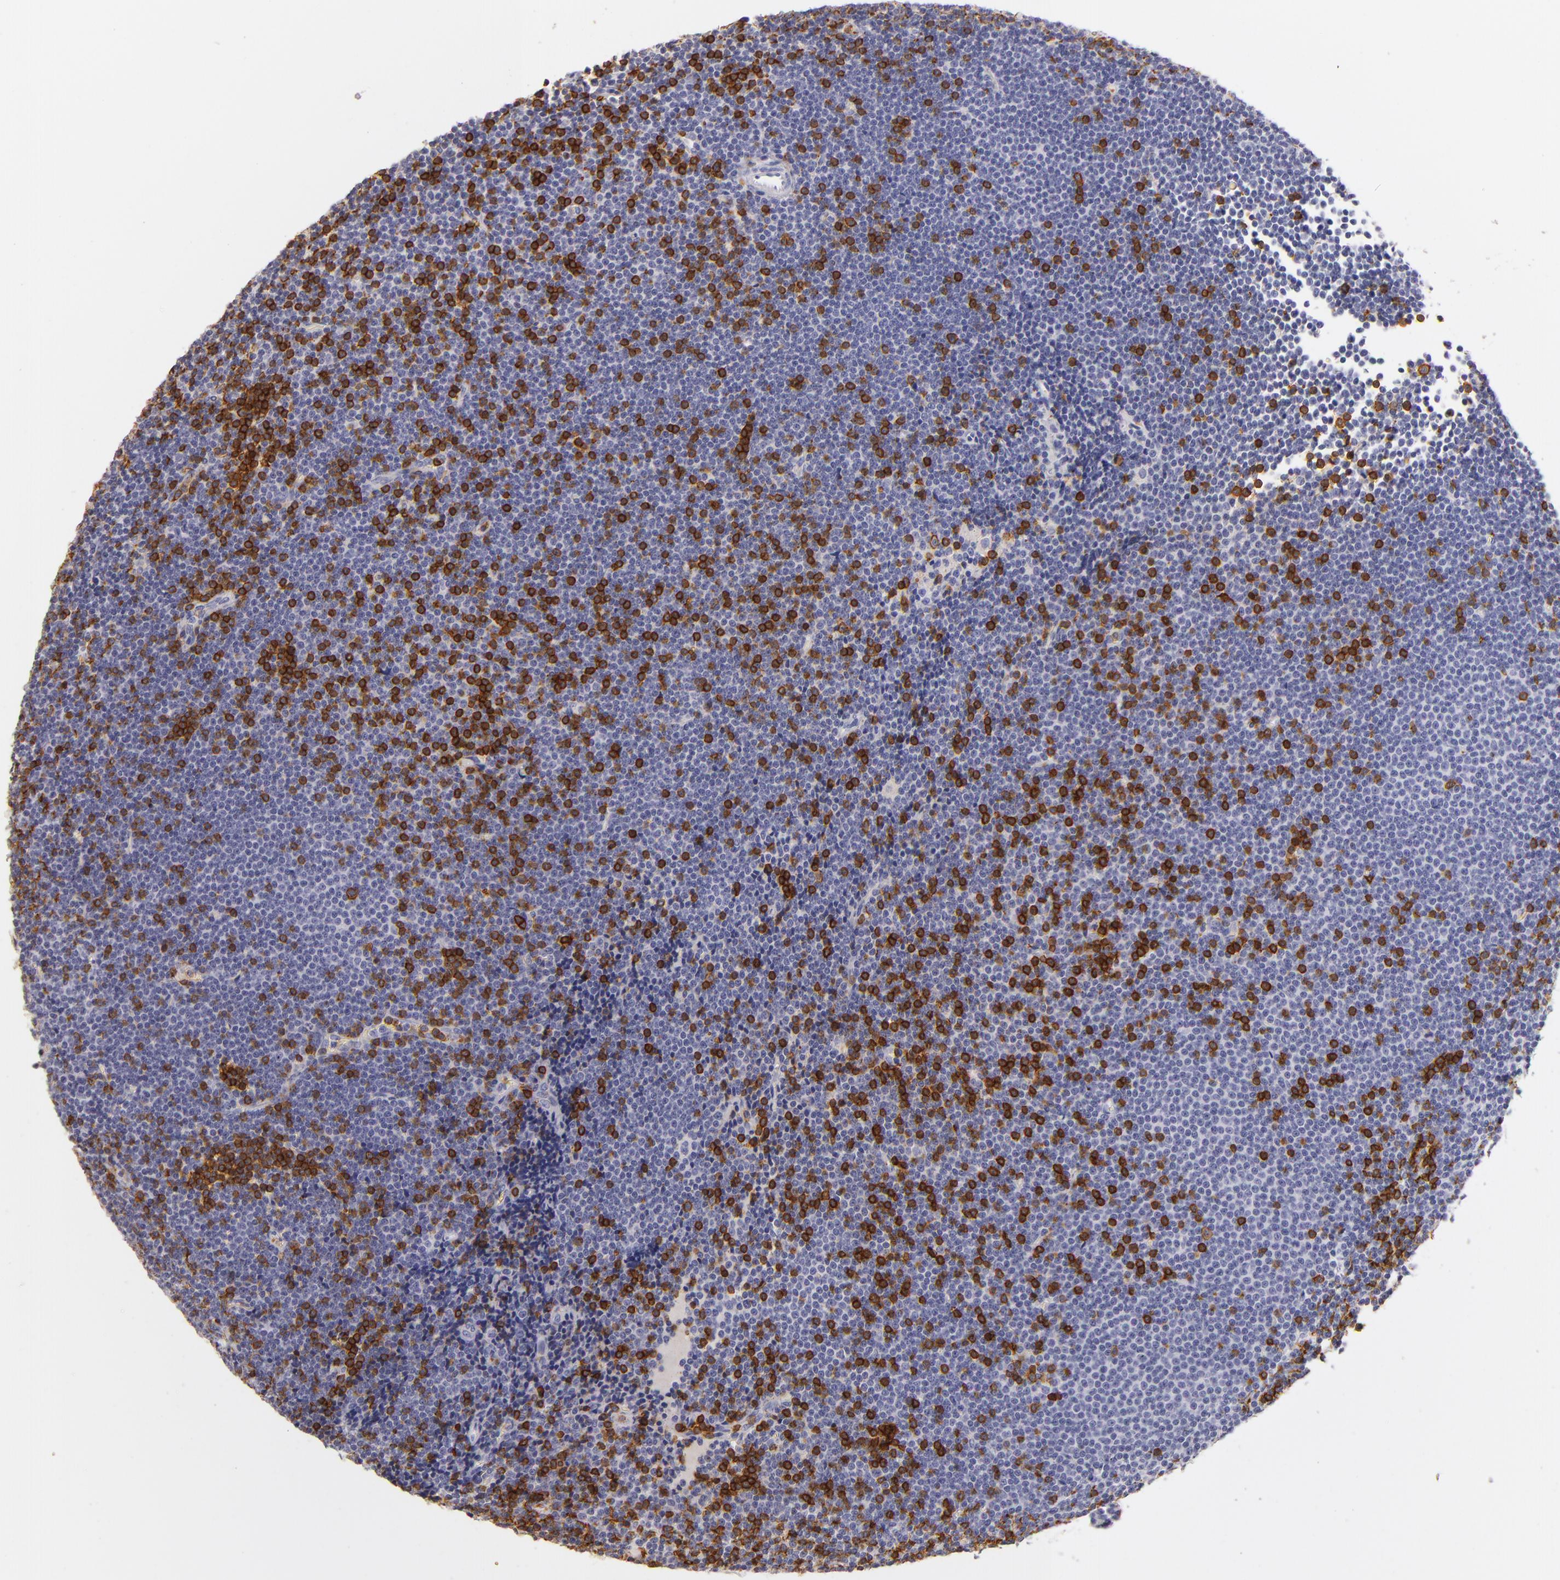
{"staining": {"intensity": "strong", "quantity": "<25%", "location": "nuclear"}, "tissue": "lymphoma", "cell_type": "Tumor cells", "image_type": "cancer", "snomed": [{"axis": "morphology", "description": "Malignant lymphoma, non-Hodgkin's type, Low grade"}, {"axis": "topography", "description": "Lymph node"}], "caption": "Lymphoma stained with DAB (3,3'-diaminobenzidine) IHC exhibits medium levels of strong nuclear staining in approximately <25% of tumor cells.", "gene": "LAT", "patient": {"sex": "female", "age": 73}}